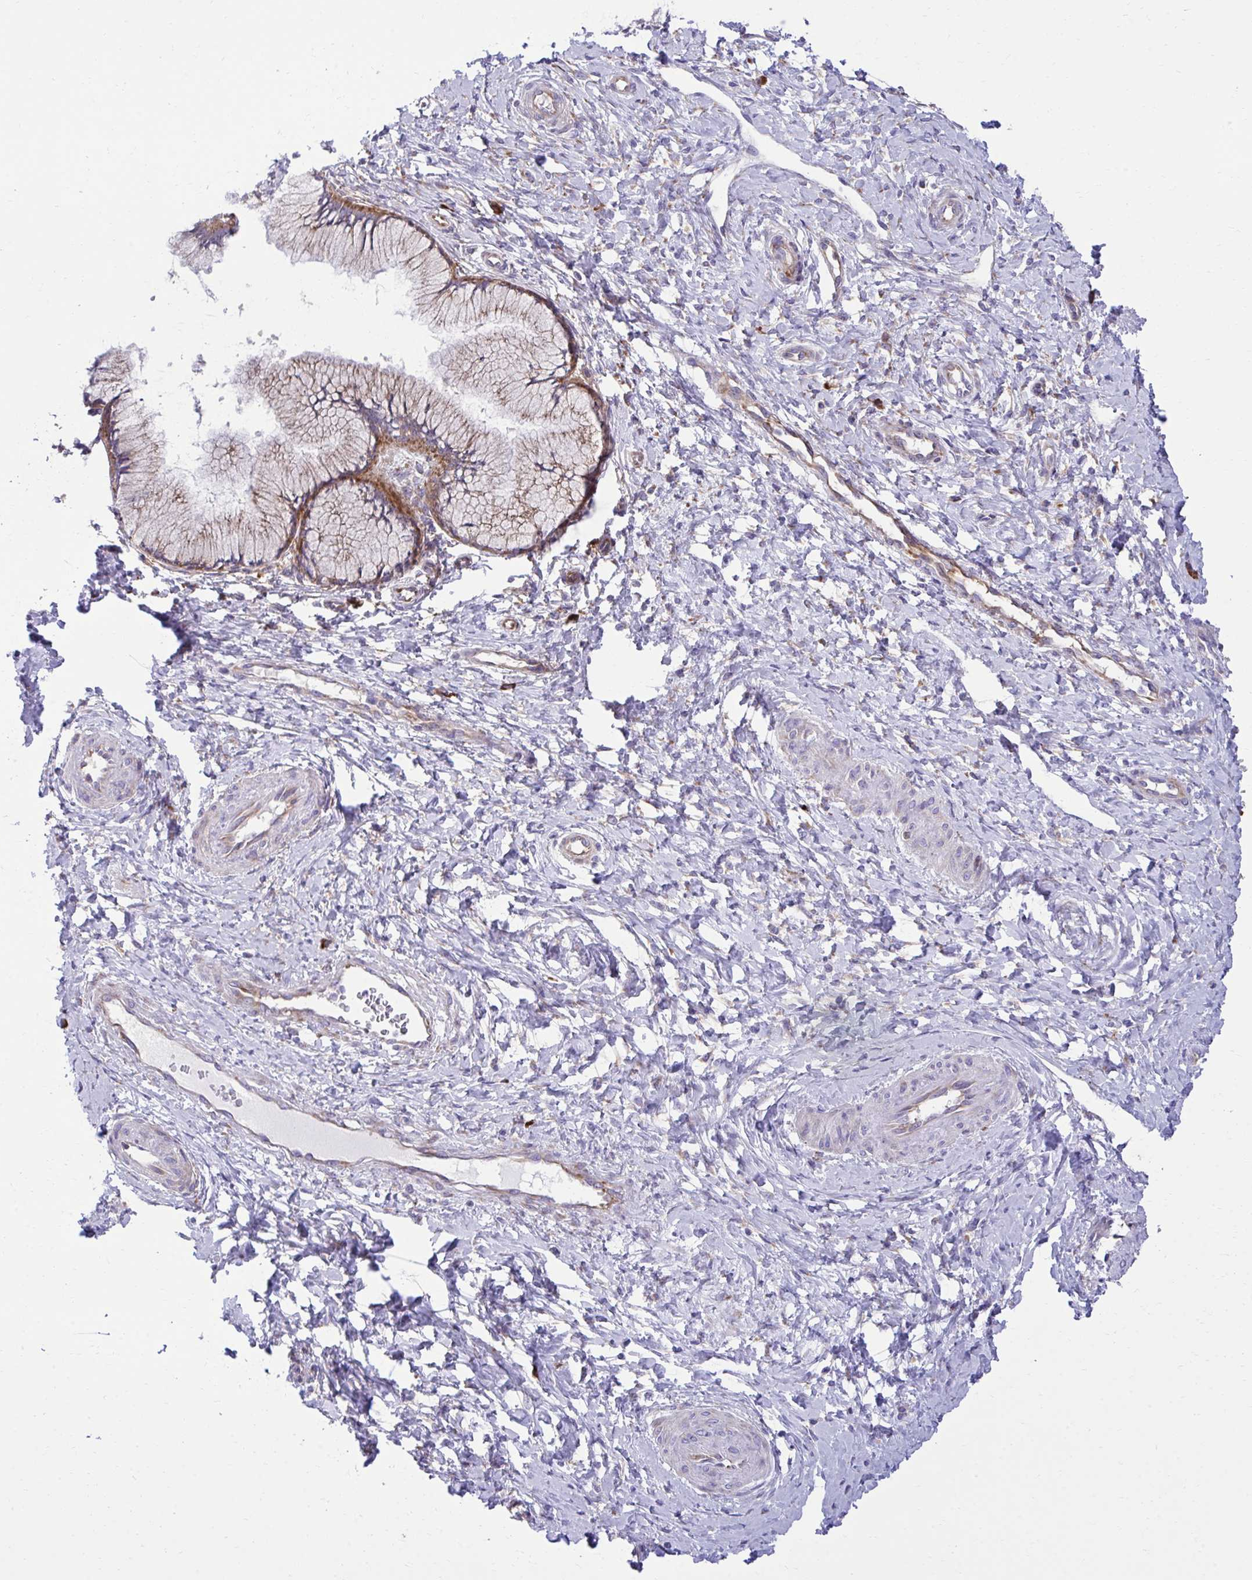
{"staining": {"intensity": "moderate", "quantity": "<25%", "location": "cytoplasmic/membranous"}, "tissue": "cervix", "cell_type": "Glandular cells", "image_type": "normal", "snomed": [{"axis": "morphology", "description": "Normal tissue, NOS"}, {"axis": "topography", "description": "Cervix"}], "caption": "The micrograph exhibits immunohistochemical staining of normal cervix. There is moderate cytoplasmic/membranous staining is identified in about <25% of glandular cells.", "gene": "RPS15", "patient": {"sex": "female", "age": 37}}